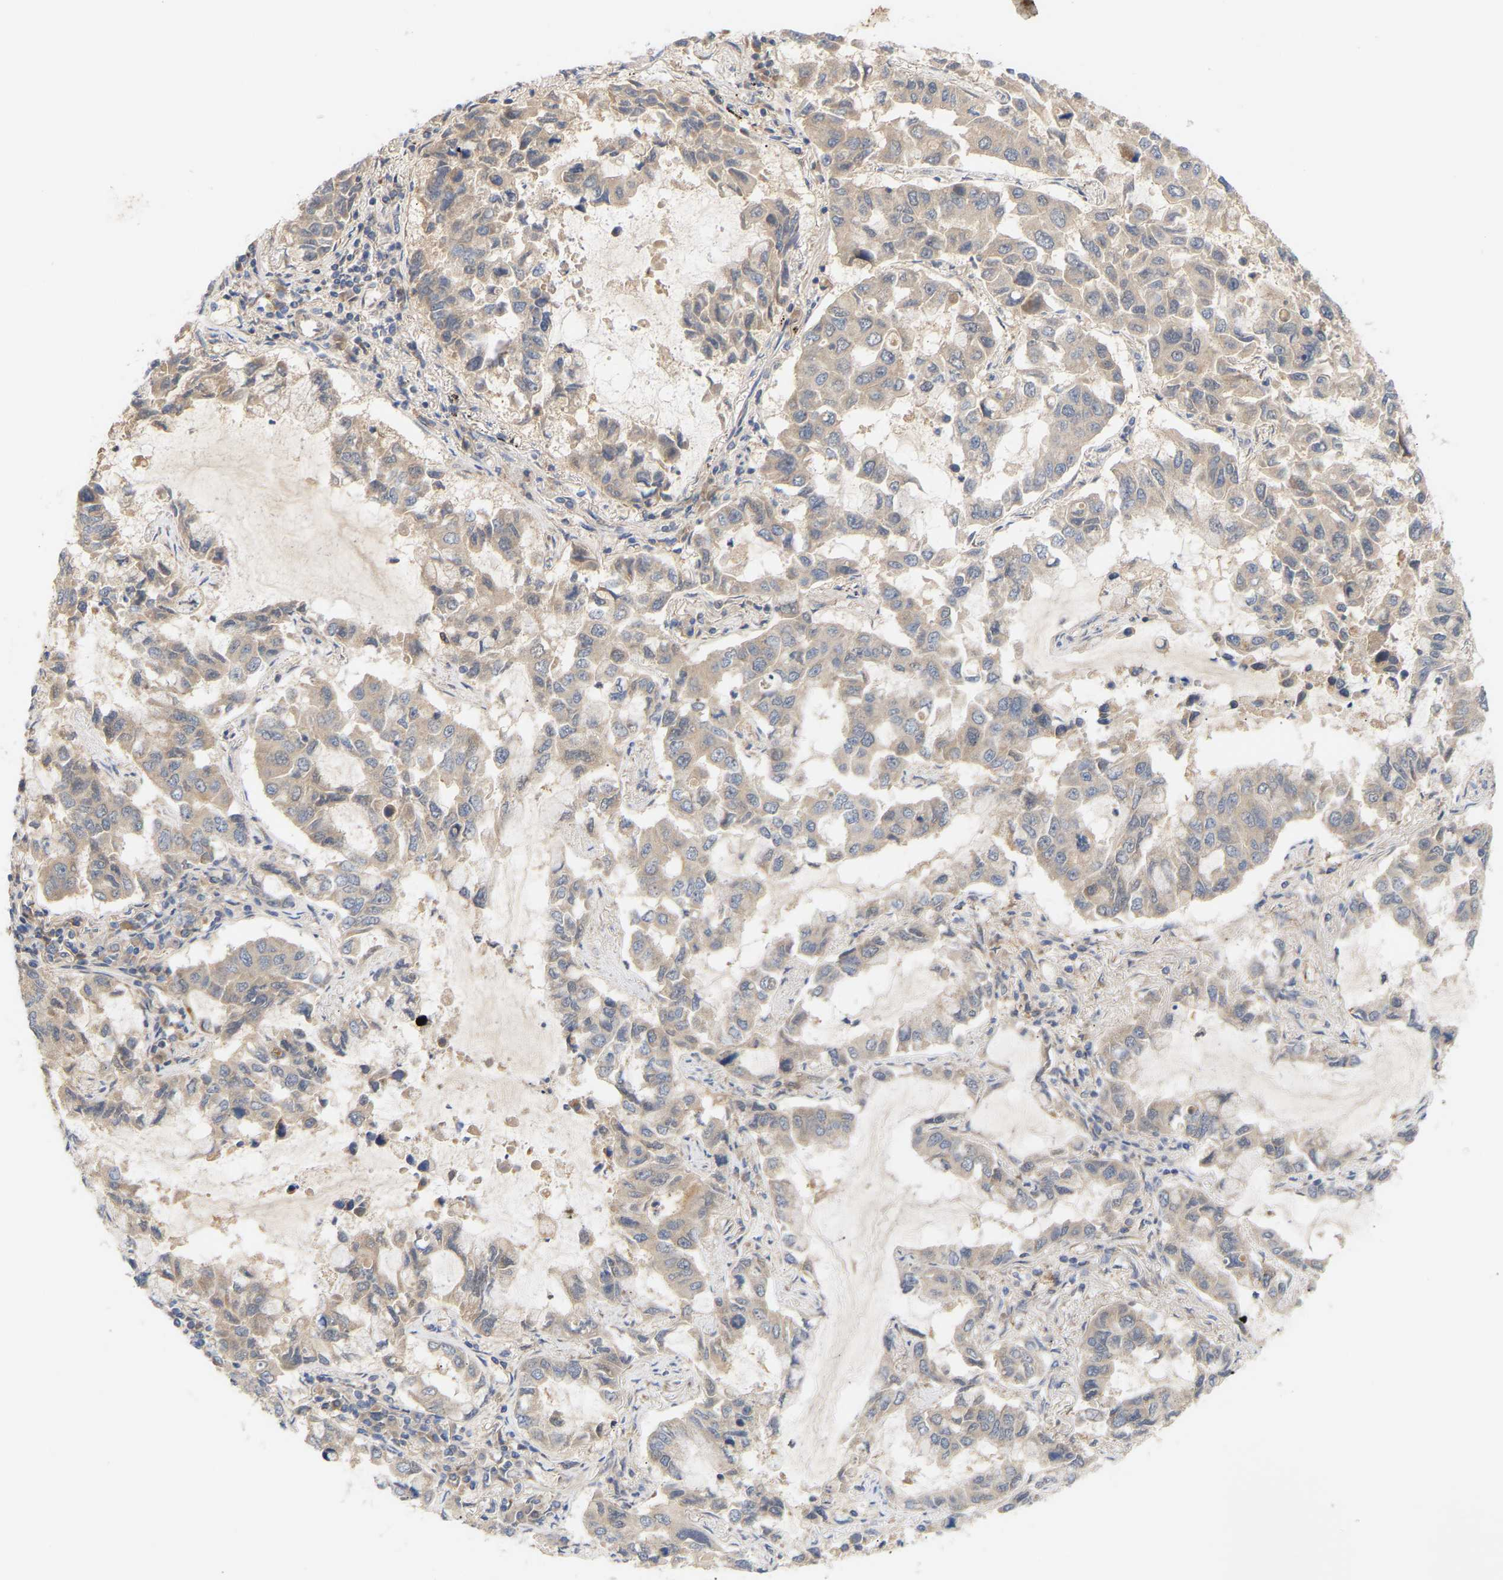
{"staining": {"intensity": "weak", "quantity": "<25%", "location": "cytoplasmic/membranous"}, "tissue": "lung cancer", "cell_type": "Tumor cells", "image_type": "cancer", "snomed": [{"axis": "morphology", "description": "Adenocarcinoma, NOS"}, {"axis": "topography", "description": "Lung"}], "caption": "Immunohistochemistry of human lung adenocarcinoma shows no staining in tumor cells.", "gene": "TPMT", "patient": {"sex": "male", "age": 64}}